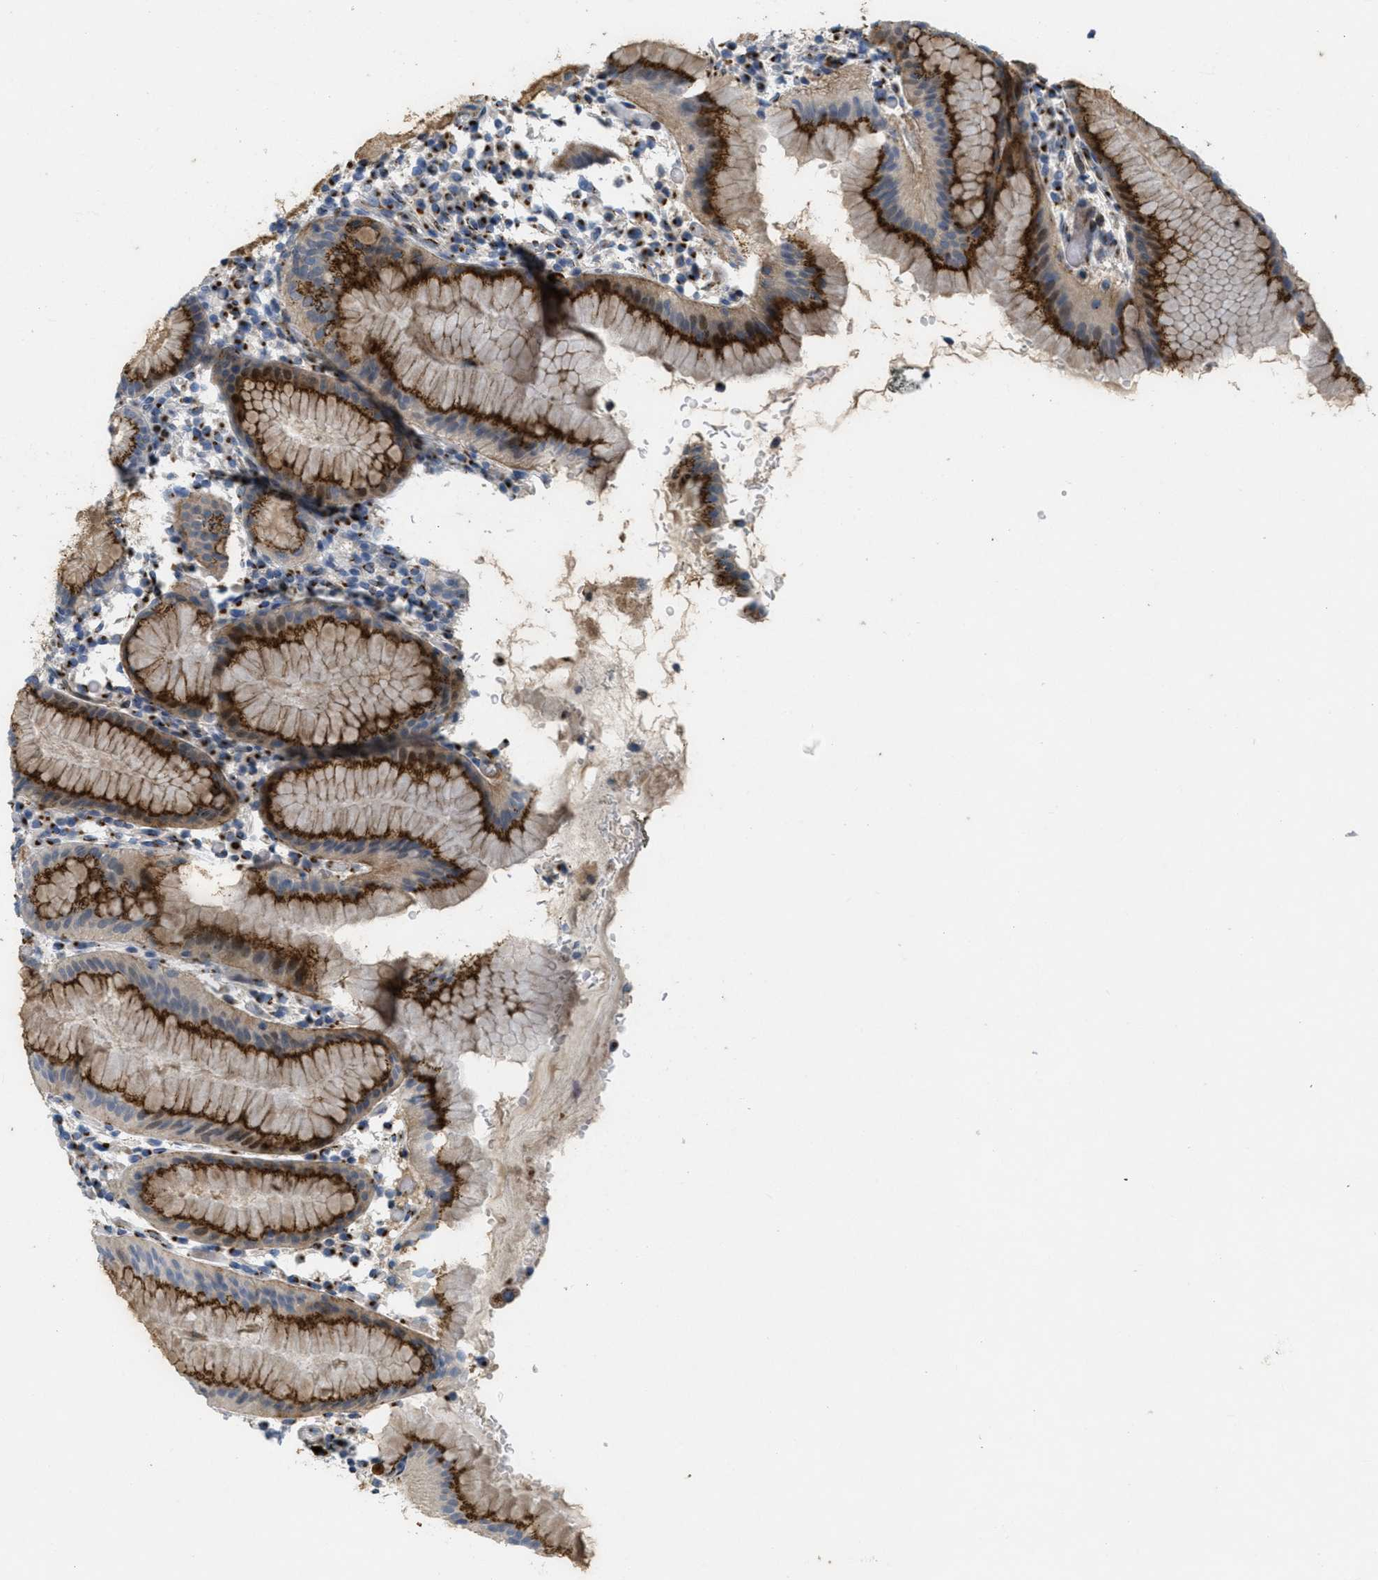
{"staining": {"intensity": "strong", "quantity": ">75%", "location": "cytoplasmic/membranous"}, "tissue": "stomach", "cell_type": "Glandular cells", "image_type": "normal", "snomed": [{"axis": "morphology", "description": "Normal tissue, NOS"}, {"axis": "topography", "description": "Stomach"}, {"axis": "topography", "description": "Stomach, lower"}], "caption": "Unremarkable stomach was stained to show a protein in brown. There is high levels of strong cytoplasmic/membranous expression in about >75% of glandular cells. The staining was performed using DAB (3,3'-diaminobenzidine), with brown indicating positive protein expression. Nuclei are stained blue with hematoxylin.", "gene": "ZFPL1", "patient": {"sex": "female", "age": 75}}